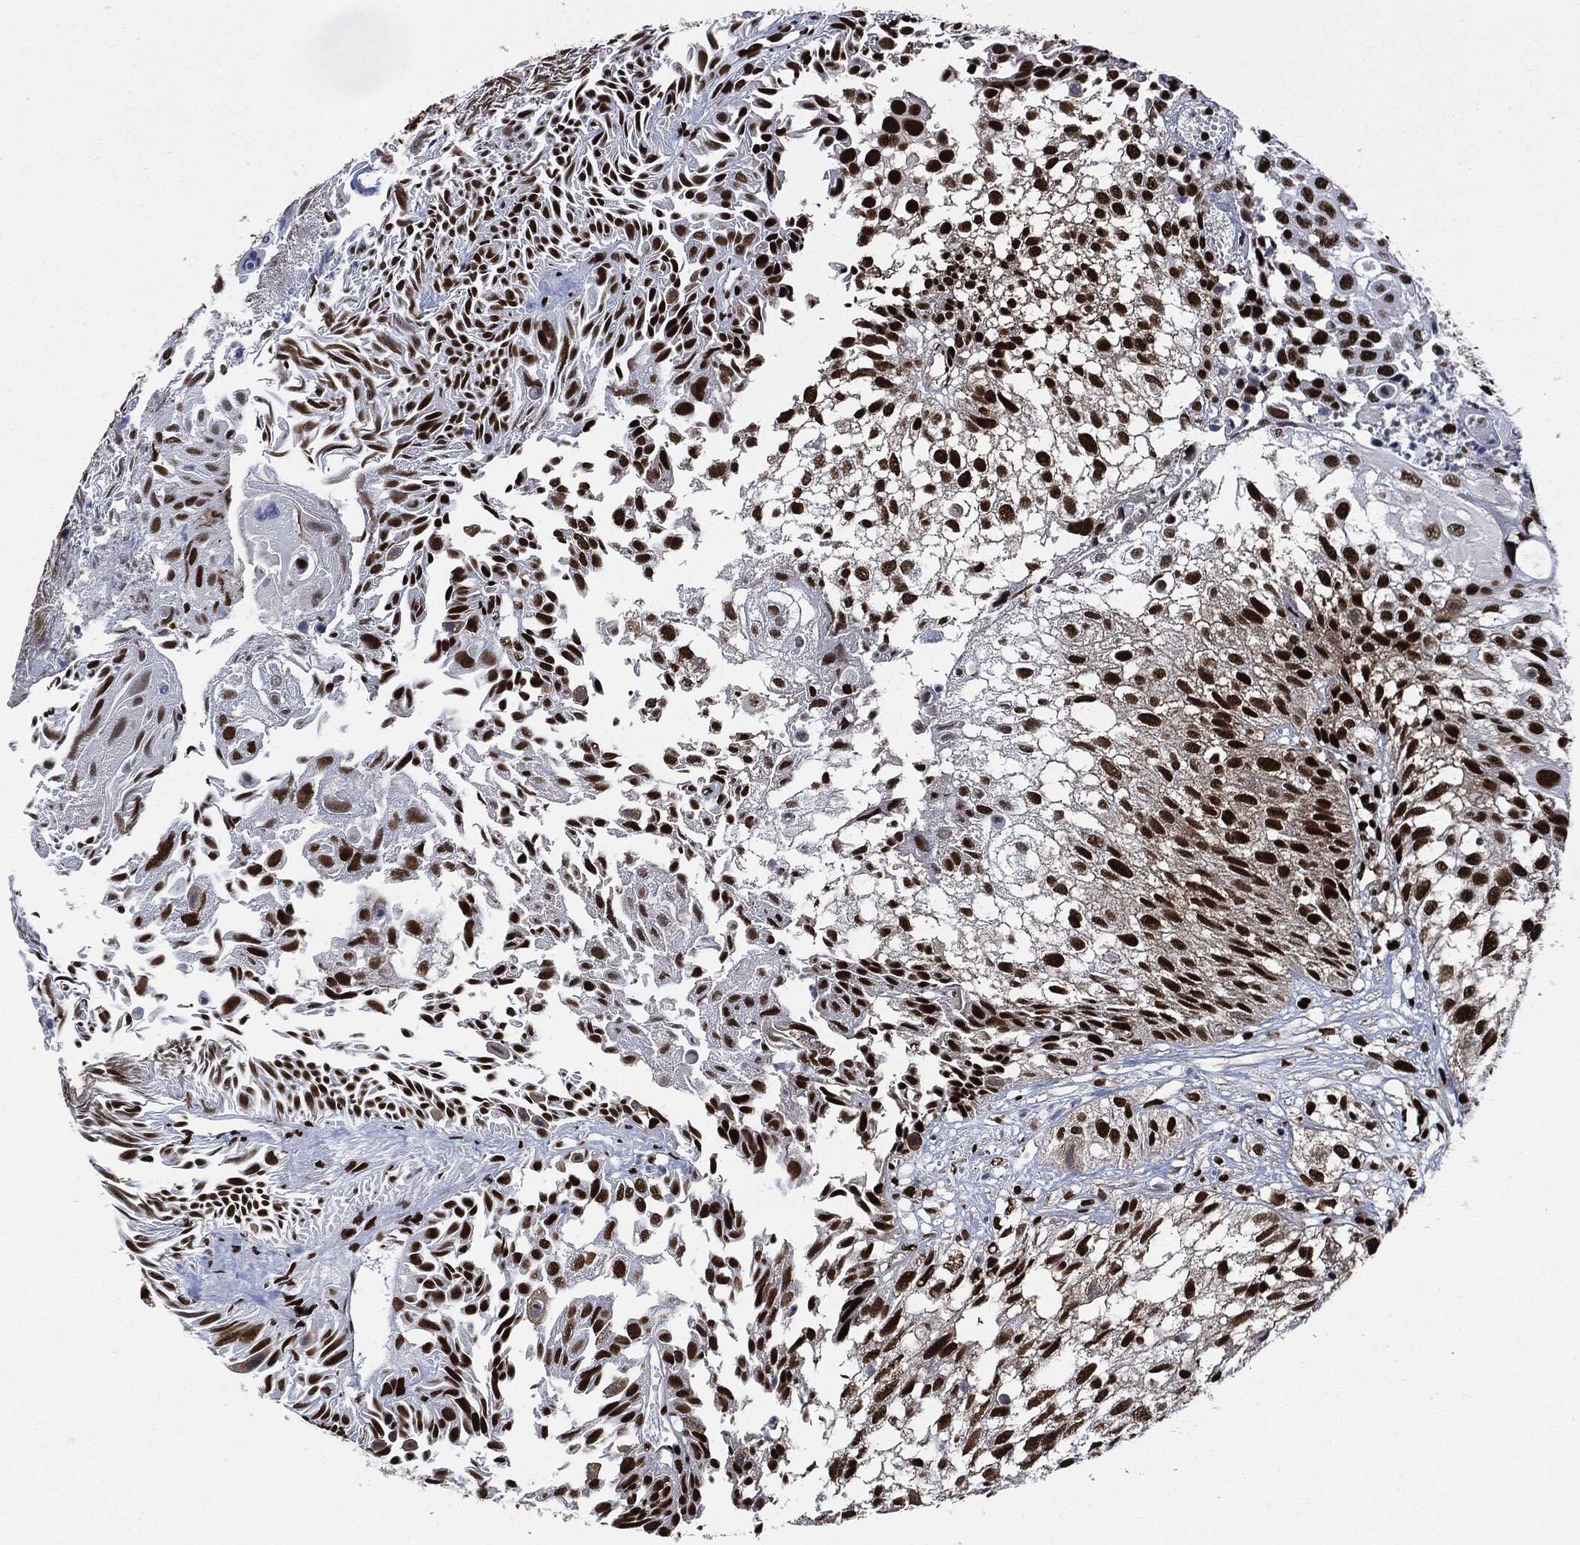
{"staining": {"intensity": "strong", "quantity": ">75%", "location": "nuclear"}, "tissue": "urothelial cancer", "cell_type": "Tumor cells", "image_type": "cancer", "snomed": [{"axis": "morphology", "description": "Urothelial carcinoma, High grade"}, {"axis": "topography", "description": "Urinary bladder"}], "caption": "Urothelial cancer stained with a protein marker shows strong staining in tumor cells.", "gene": "RECQL", "patient": {"sex": "female", "age": 79}}